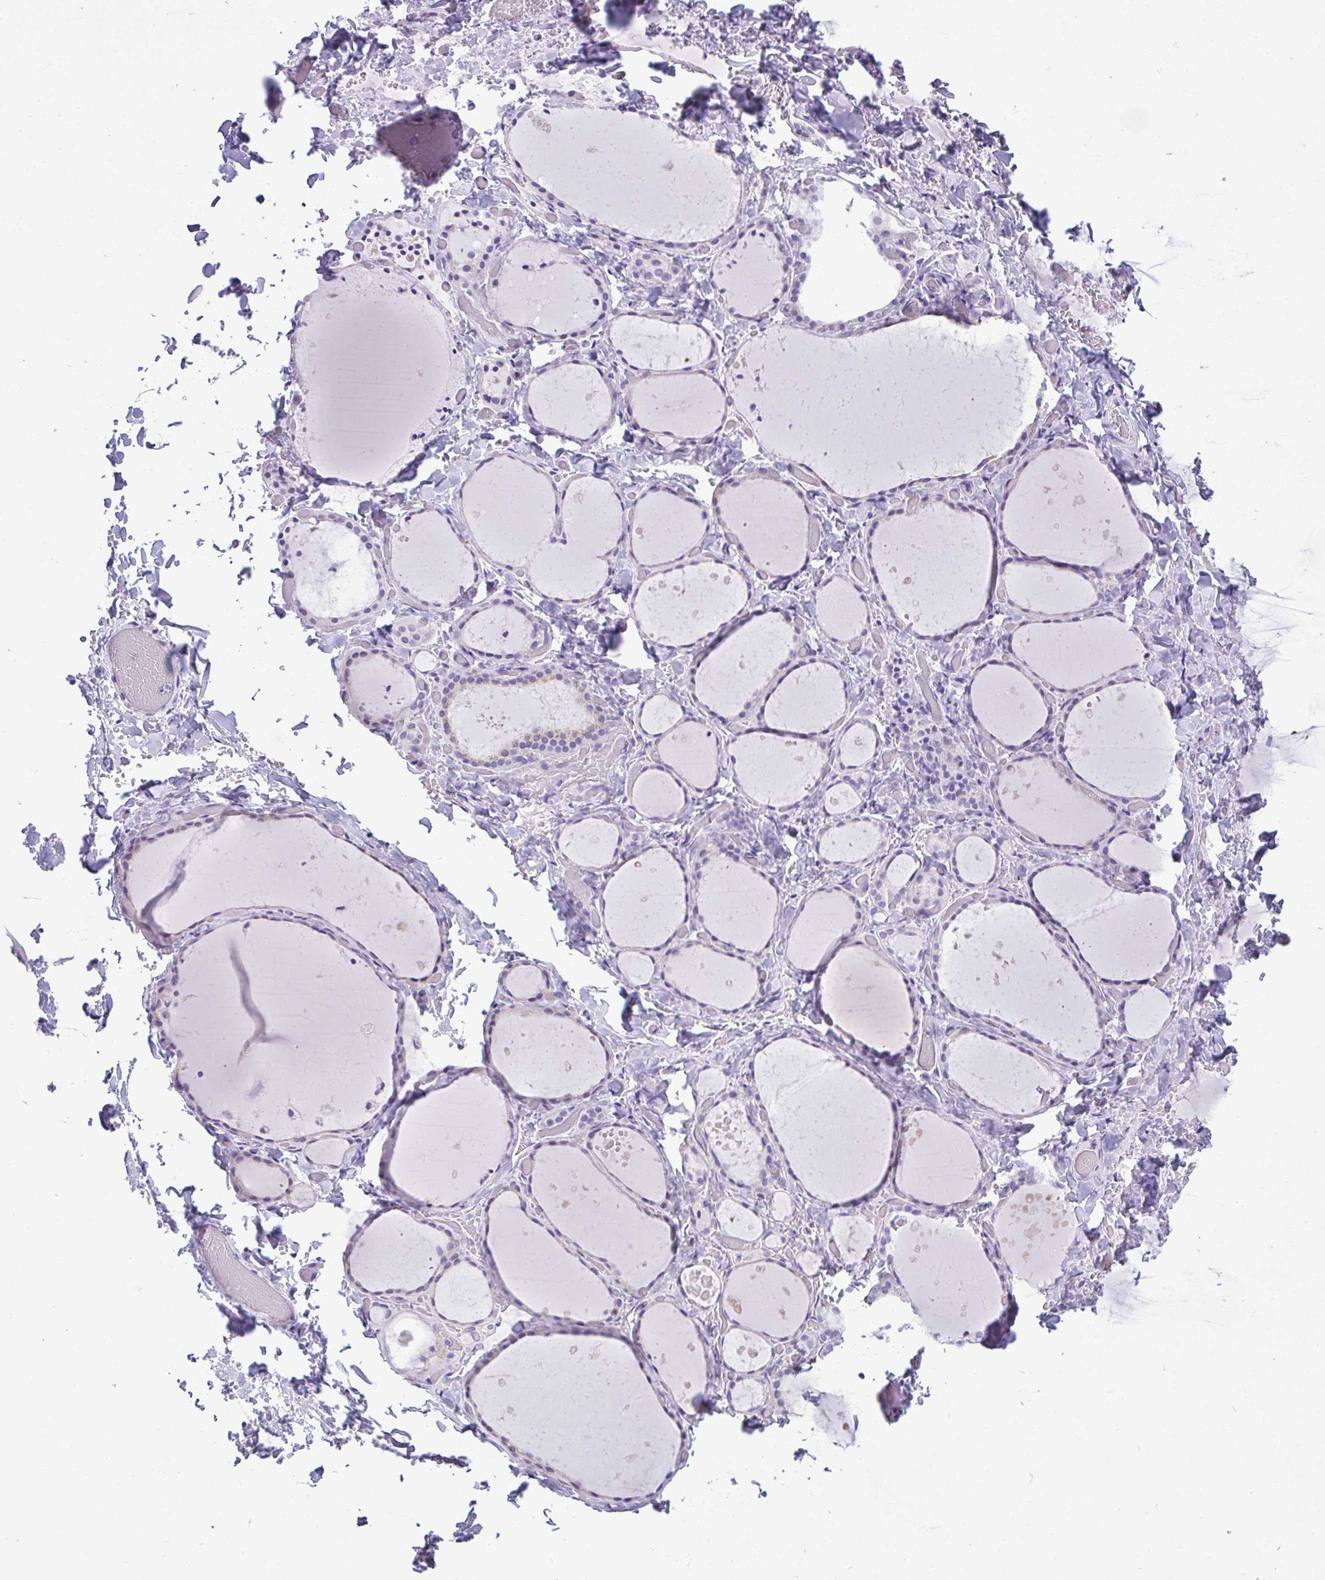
{"staining": {"intensity": "negative", "quantity": "none", "location": "none"}, "tissue": "thyroid gland", "cell_type": "Glandular cells", "image_type": "normal", "snomed": [{"axis": "morphology", "description": "Normal tissue, NOS"}, {"axis": "topography", "description": "Thyroid gland"}], "caption": "Protein analysis of benign thyroid gland demonstrates no significant expression in glandular cells.", "gene": "SERPINI1", "patient": {"sex": "female", "age": 36}}